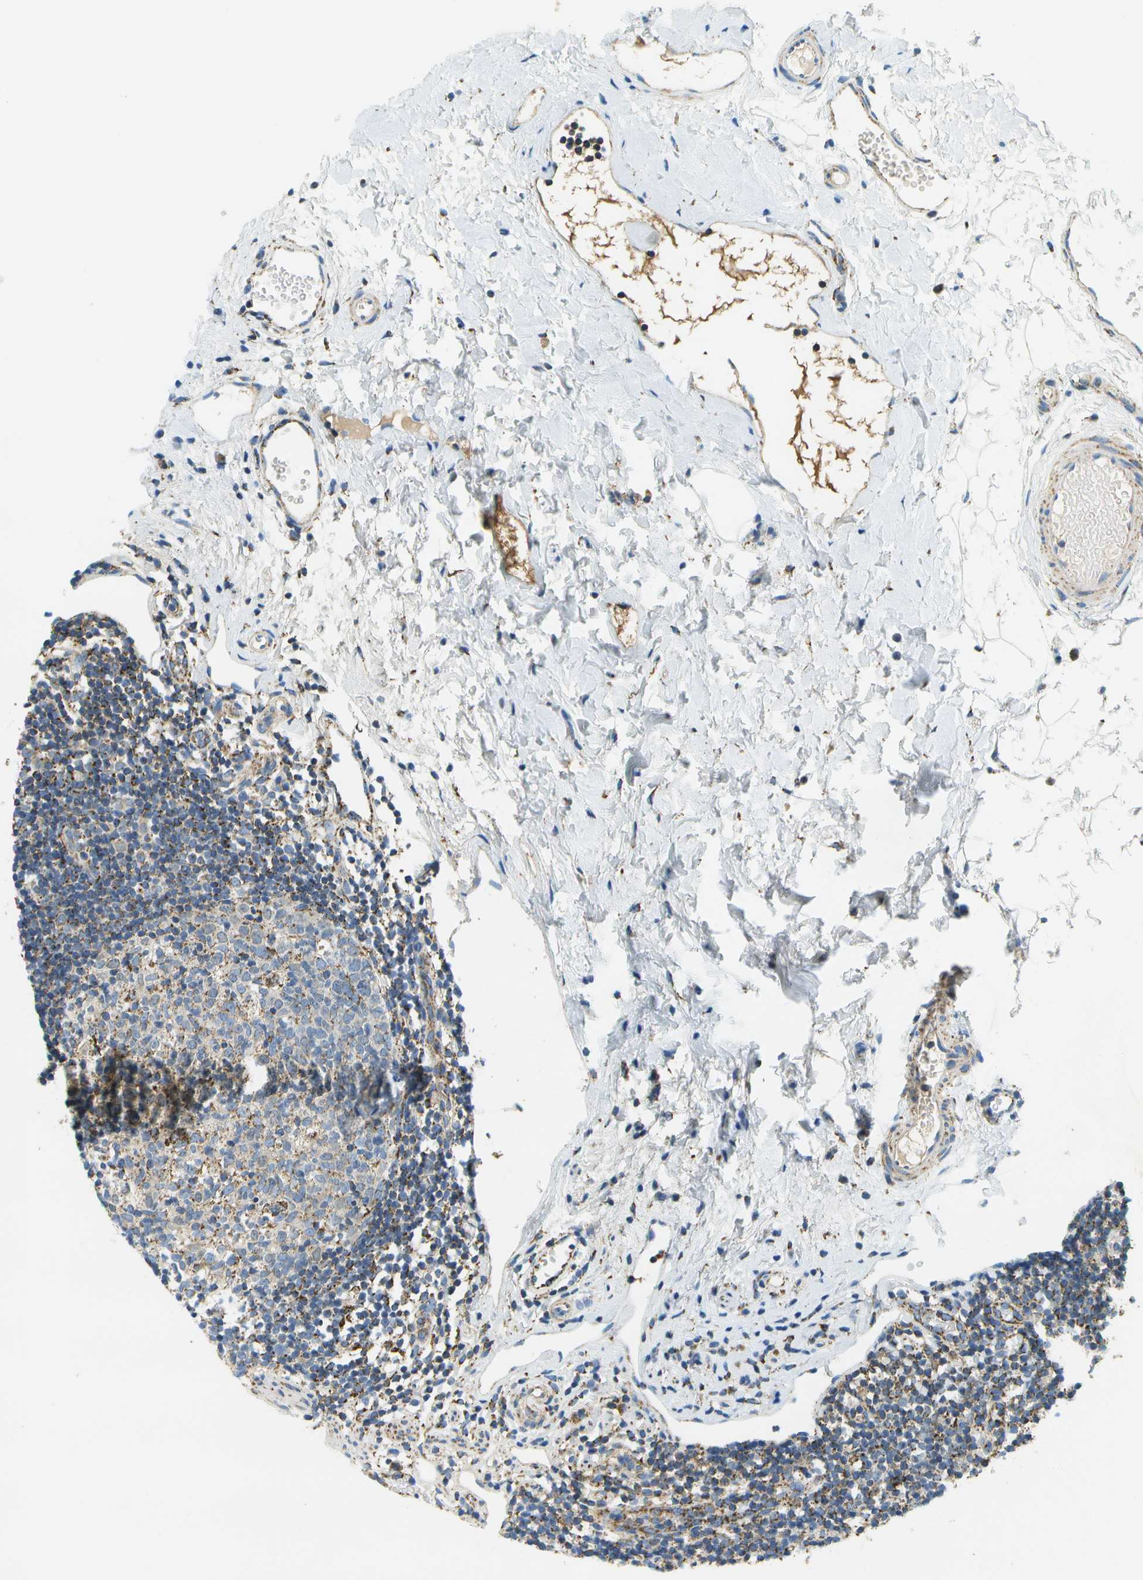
{"staining": {"intensity": "moderate", "quantity": ">75%", "location": "cytoplasmic/membranous"}, "tissue": "appendix", "cell_type": "Glandular cells", "image_type": "normal", "snomed": [{"axis": "morphology", "description": "Normal tissue, NOS"}, {"axis": "topography", "description": "Appendix"}], "caption": "Approximately >75% of glandular cells in unremarkable appendix reveal moderate cytoplasmic/membranous protein positivity as visualized by brown immunohistochemical staining.", "gene": "HLCS", "patient": {"sex": "female", "age": 20}}